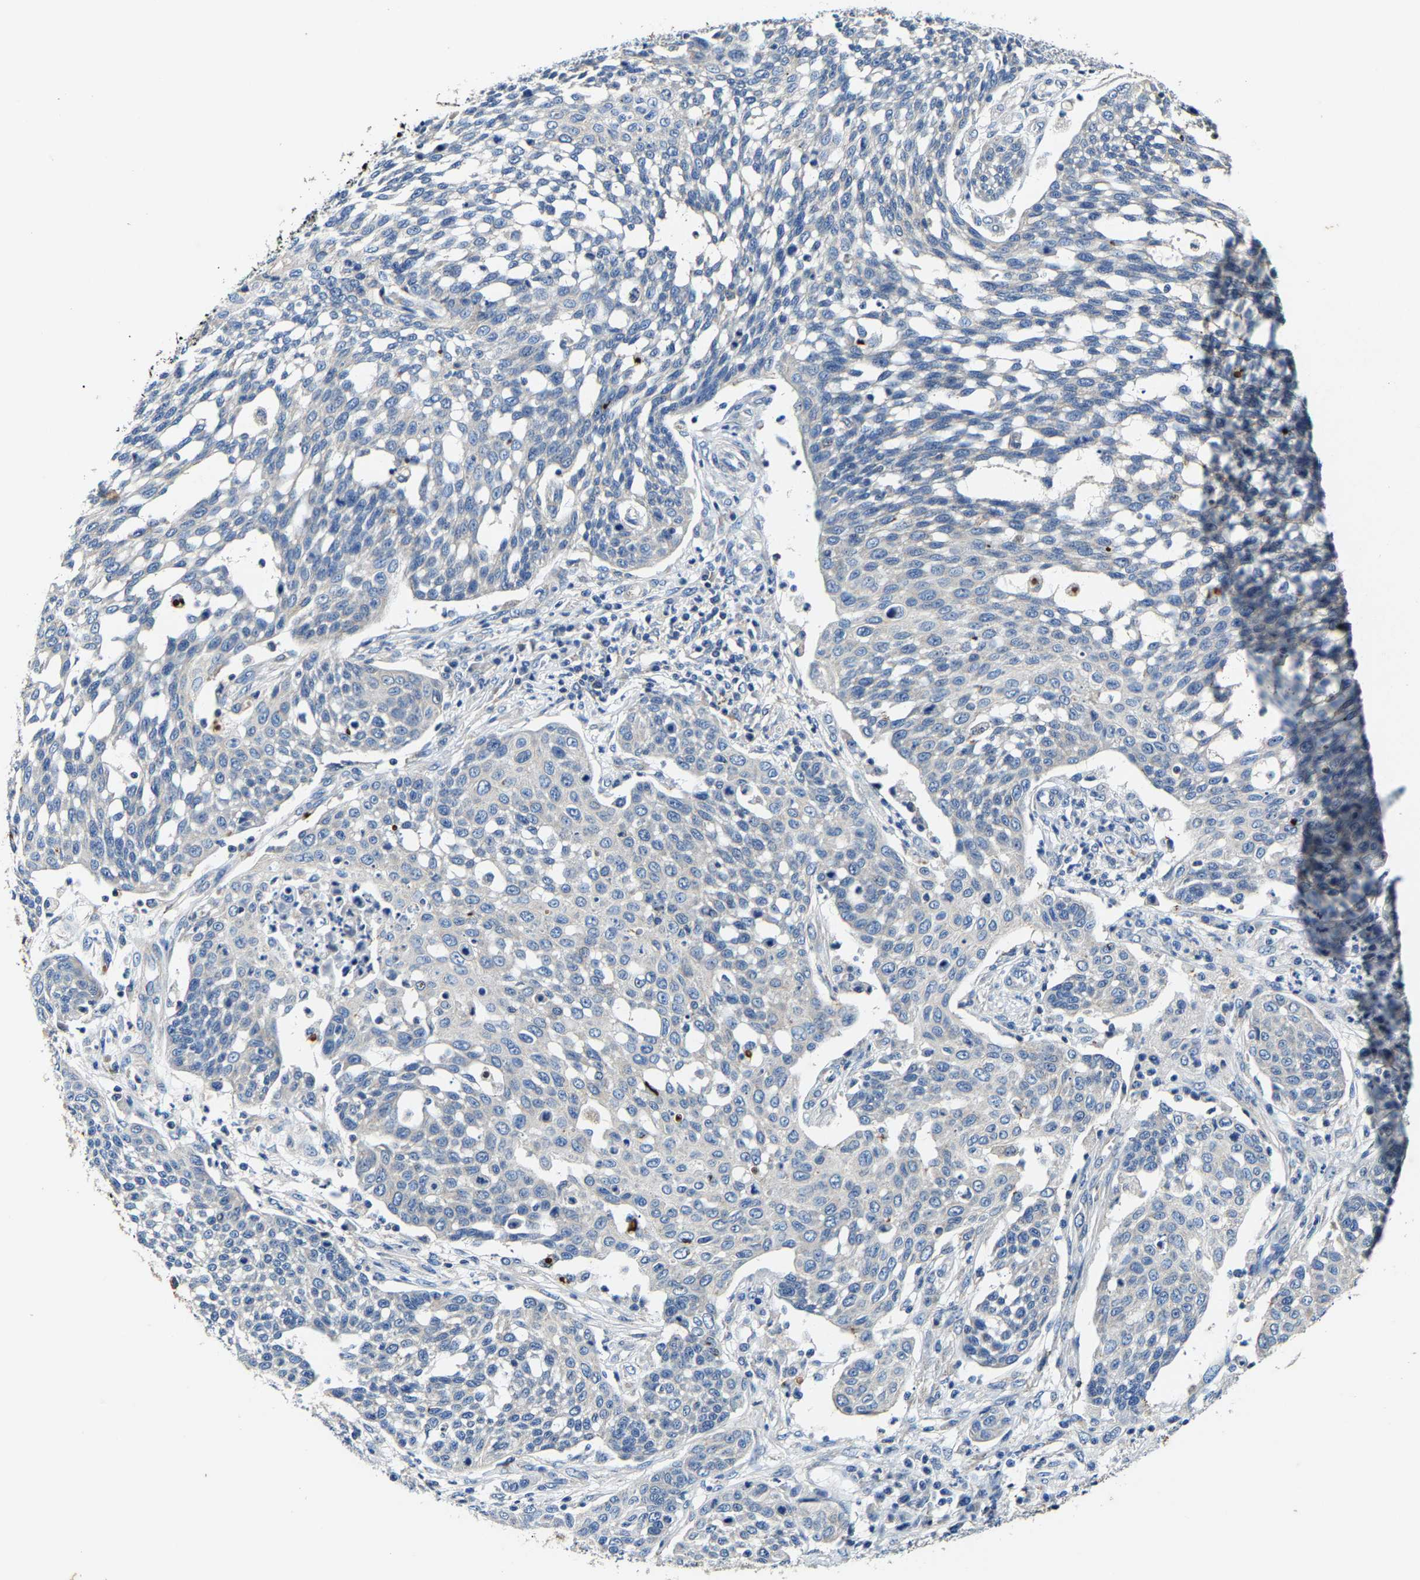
{"staining": {"intensity": "negative", "quantity": "none", "location": "none"}, "tissue": "cervical cancer", "cell_type": "Tumor cells", "image_type": "cancer", "snomed": [{"axis": "morphology", "description": "Squamous cell carcinoma, NOS"}, {"axis": "topography", "description": "Cervix"}], "caption": "This micrograph is of cervical cancer (squamous cell carcinoma) stained with immunohistochemistry (IHC) to label a protein in brown with the nuclei are counter-stained blue. There is no staining in tumor cells.", "gene": "SLC25A25", "patient": {"sex": "female", "age": 34}}